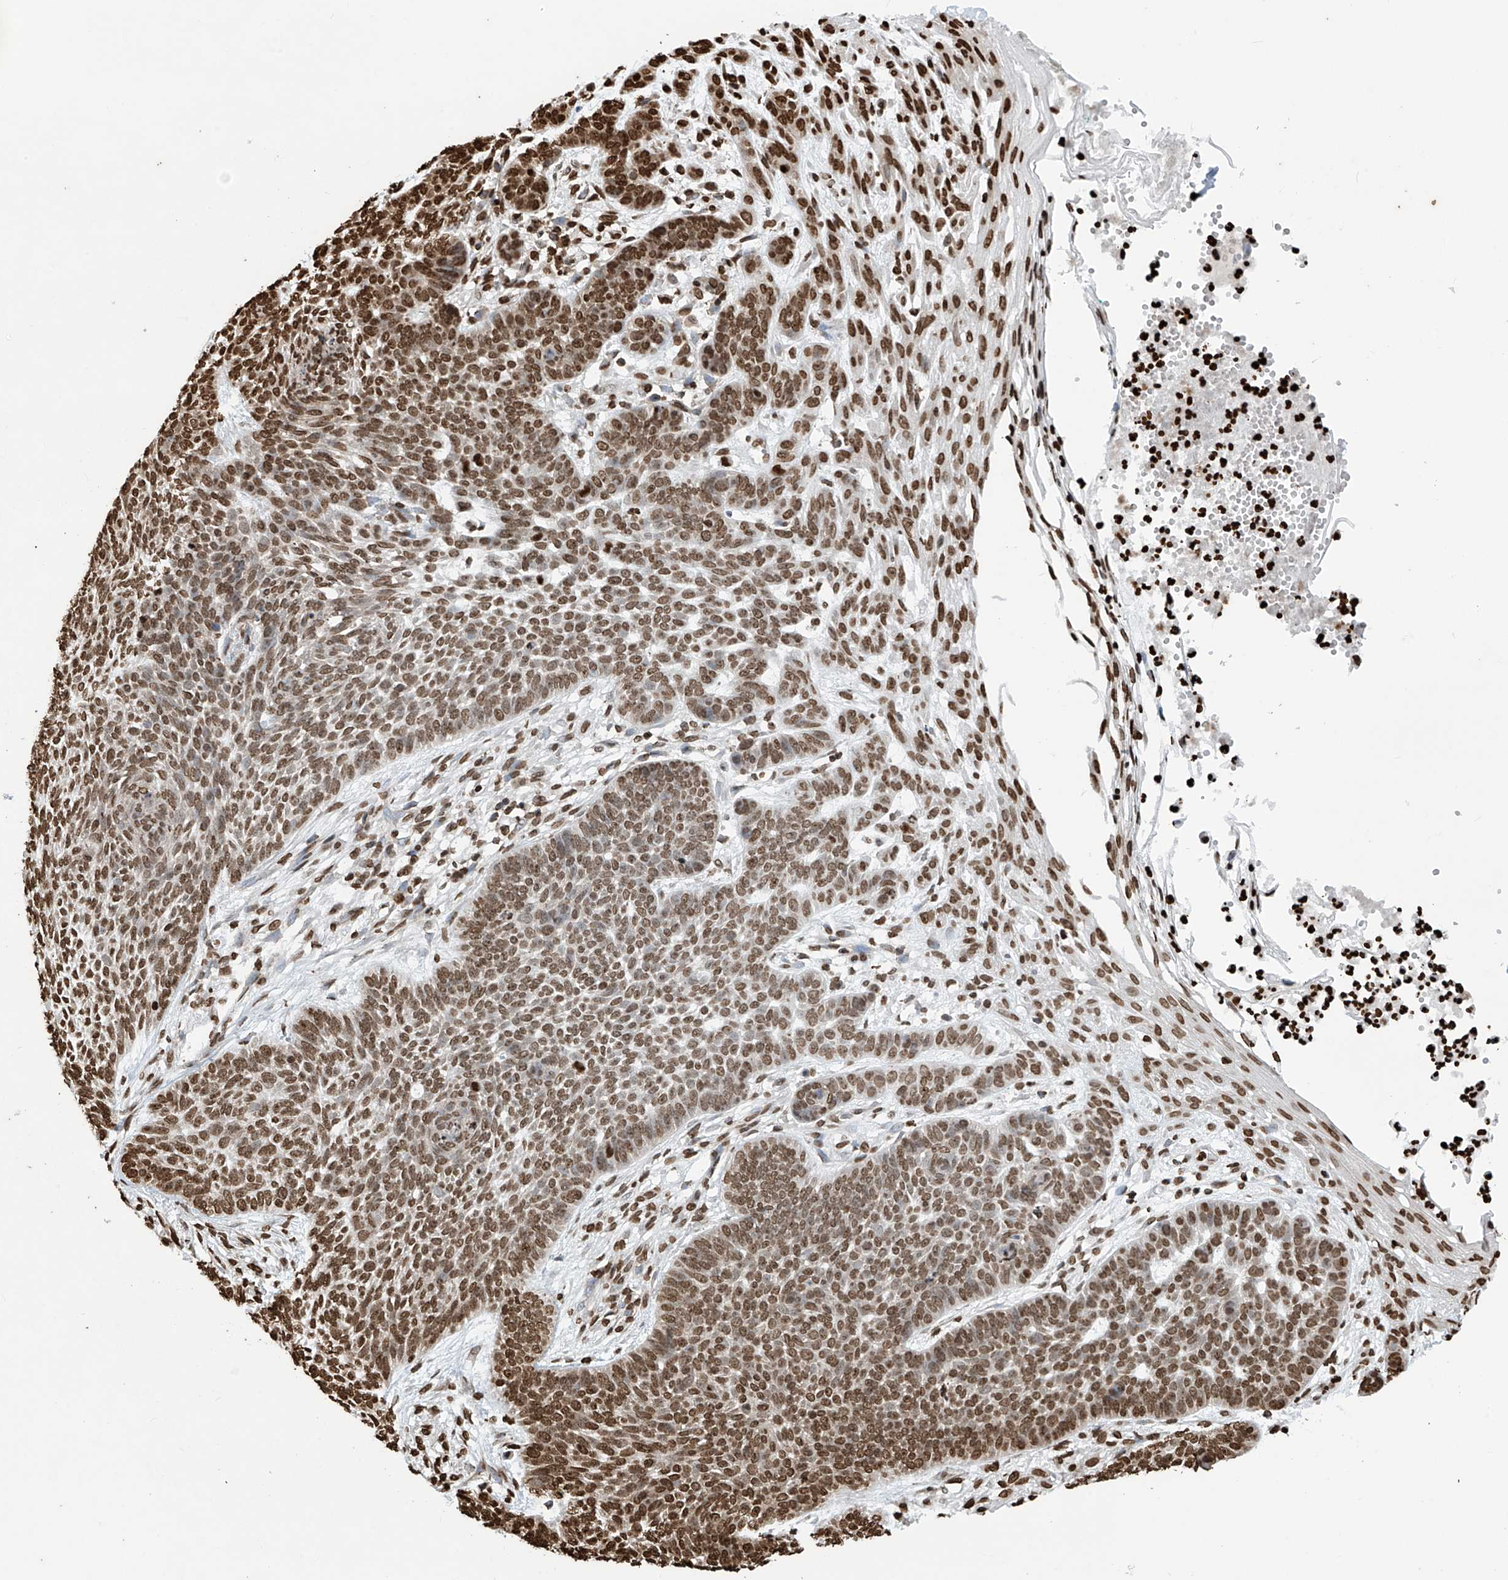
{"staining": {"intensity": "strong", "quantity": ">75%", "location": "nuclear"}, "tissue": "skin cancer", "cell_type": "Tumor cells", "image_type": "cancer", "snomed": [{"axis": "morphology", "description": "Normal tissue, NOS"}, {"axis": "morphology", "description": "Basal cell carcinoma"}, {"axis": "topography", "description": "Skin"}], "caption": "Human basal cell carcinoma (skin) stained with a brown dye displays strong nuclear positive positivity in about >75% of tumor cells.", "gene": "DPPA2", "patient": {"sex": "male", "age": 64}}